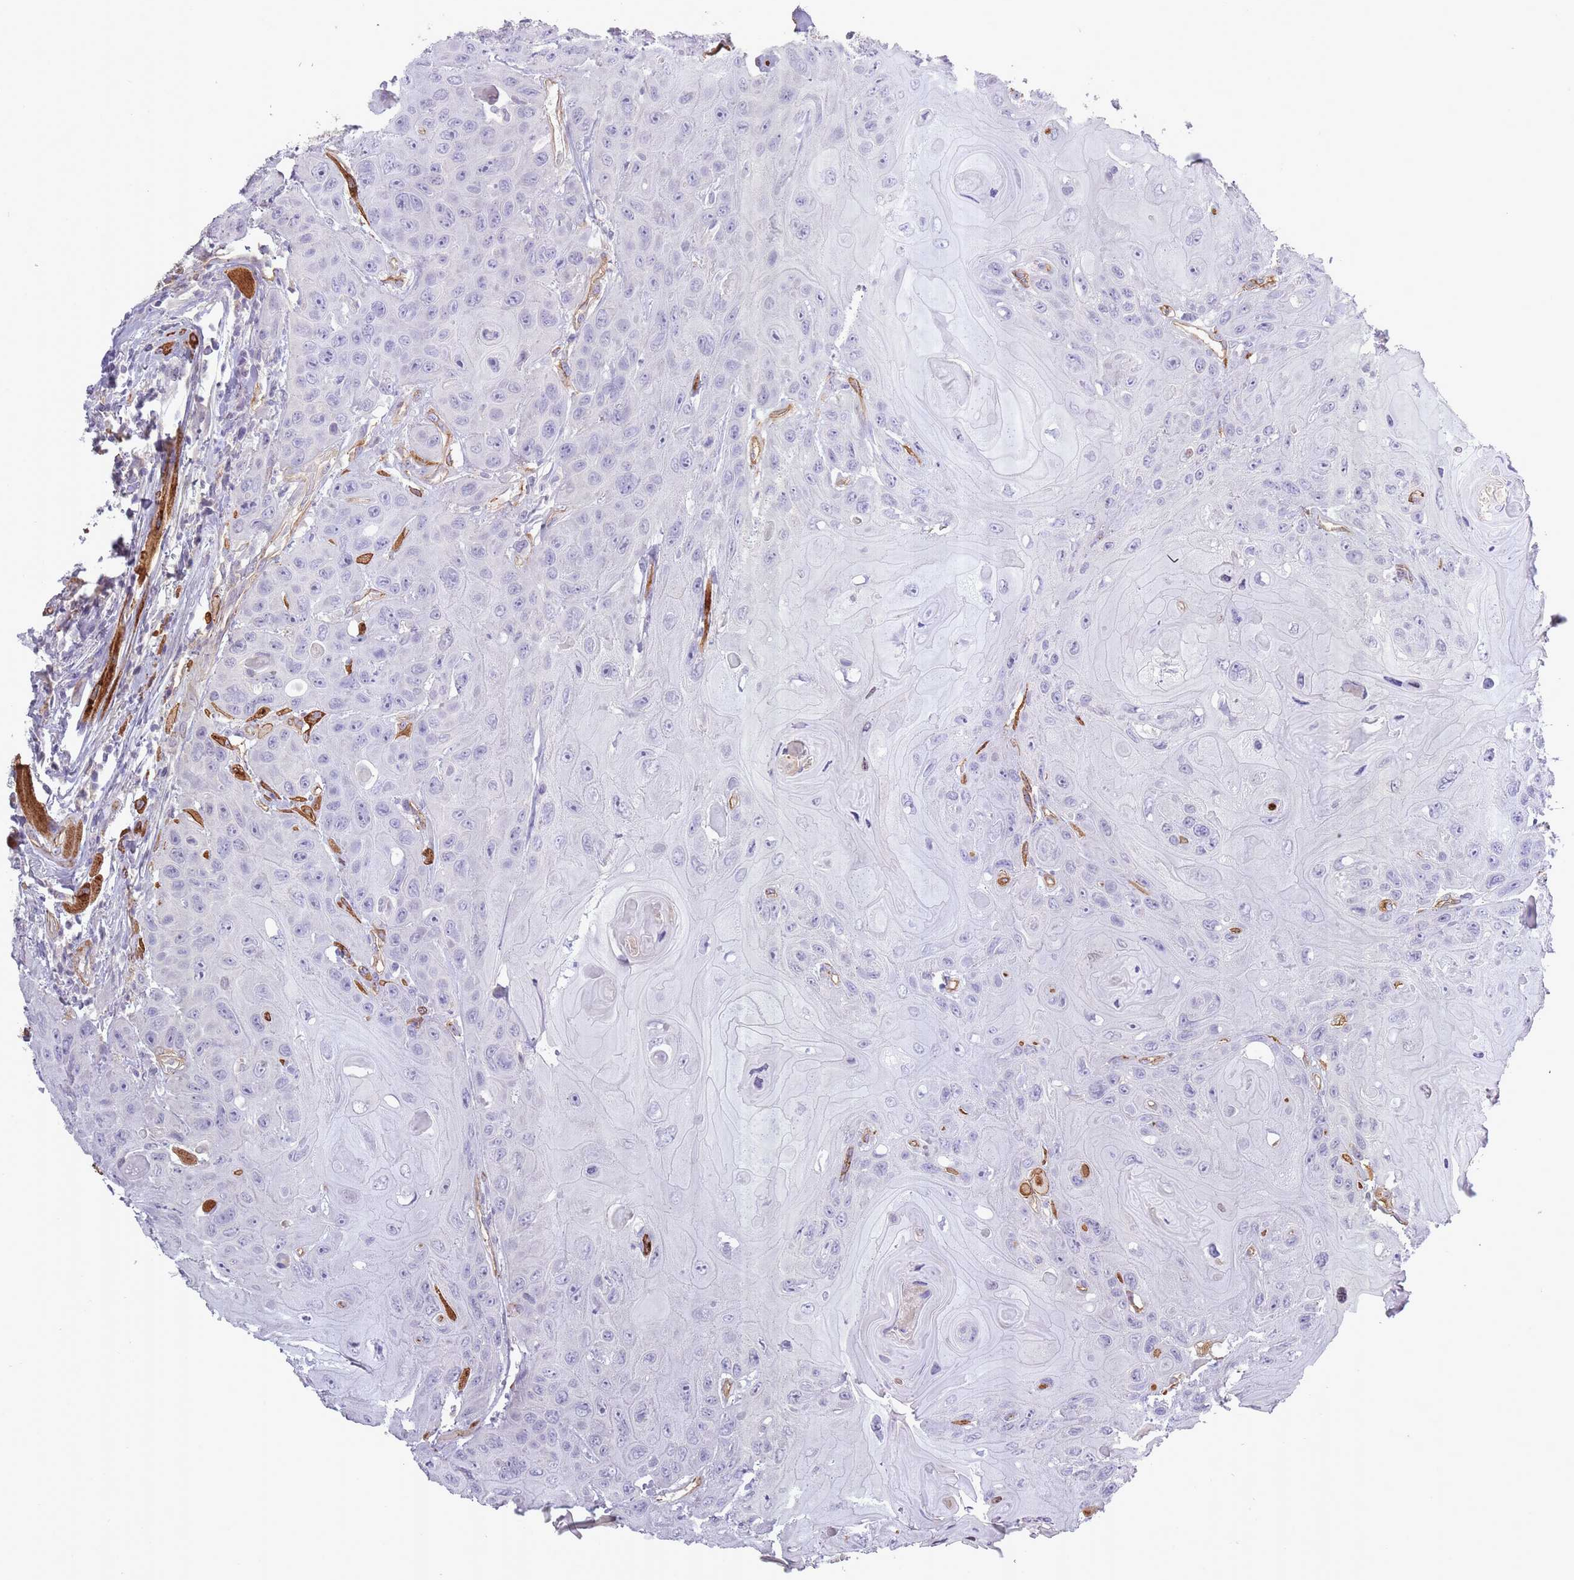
{"staining": {"intensity": "negative", "quantity": "none", "location": "none"}, "tissue": "head and neck cancer", "cell_type": "Tumor cells", "image_type": "cancer", "snomed": [{"axis": "morphology", "description": "Squamous cell carcinoma, NOS"}, {"axis": "topography", "description": "Head-Neck"}], "caption": "There is no significant expression in tumor cells of head and neck squamous cell carcinoma.", "gene": "SLC8A2", "patient": {"sex": "female", "age": 59}}